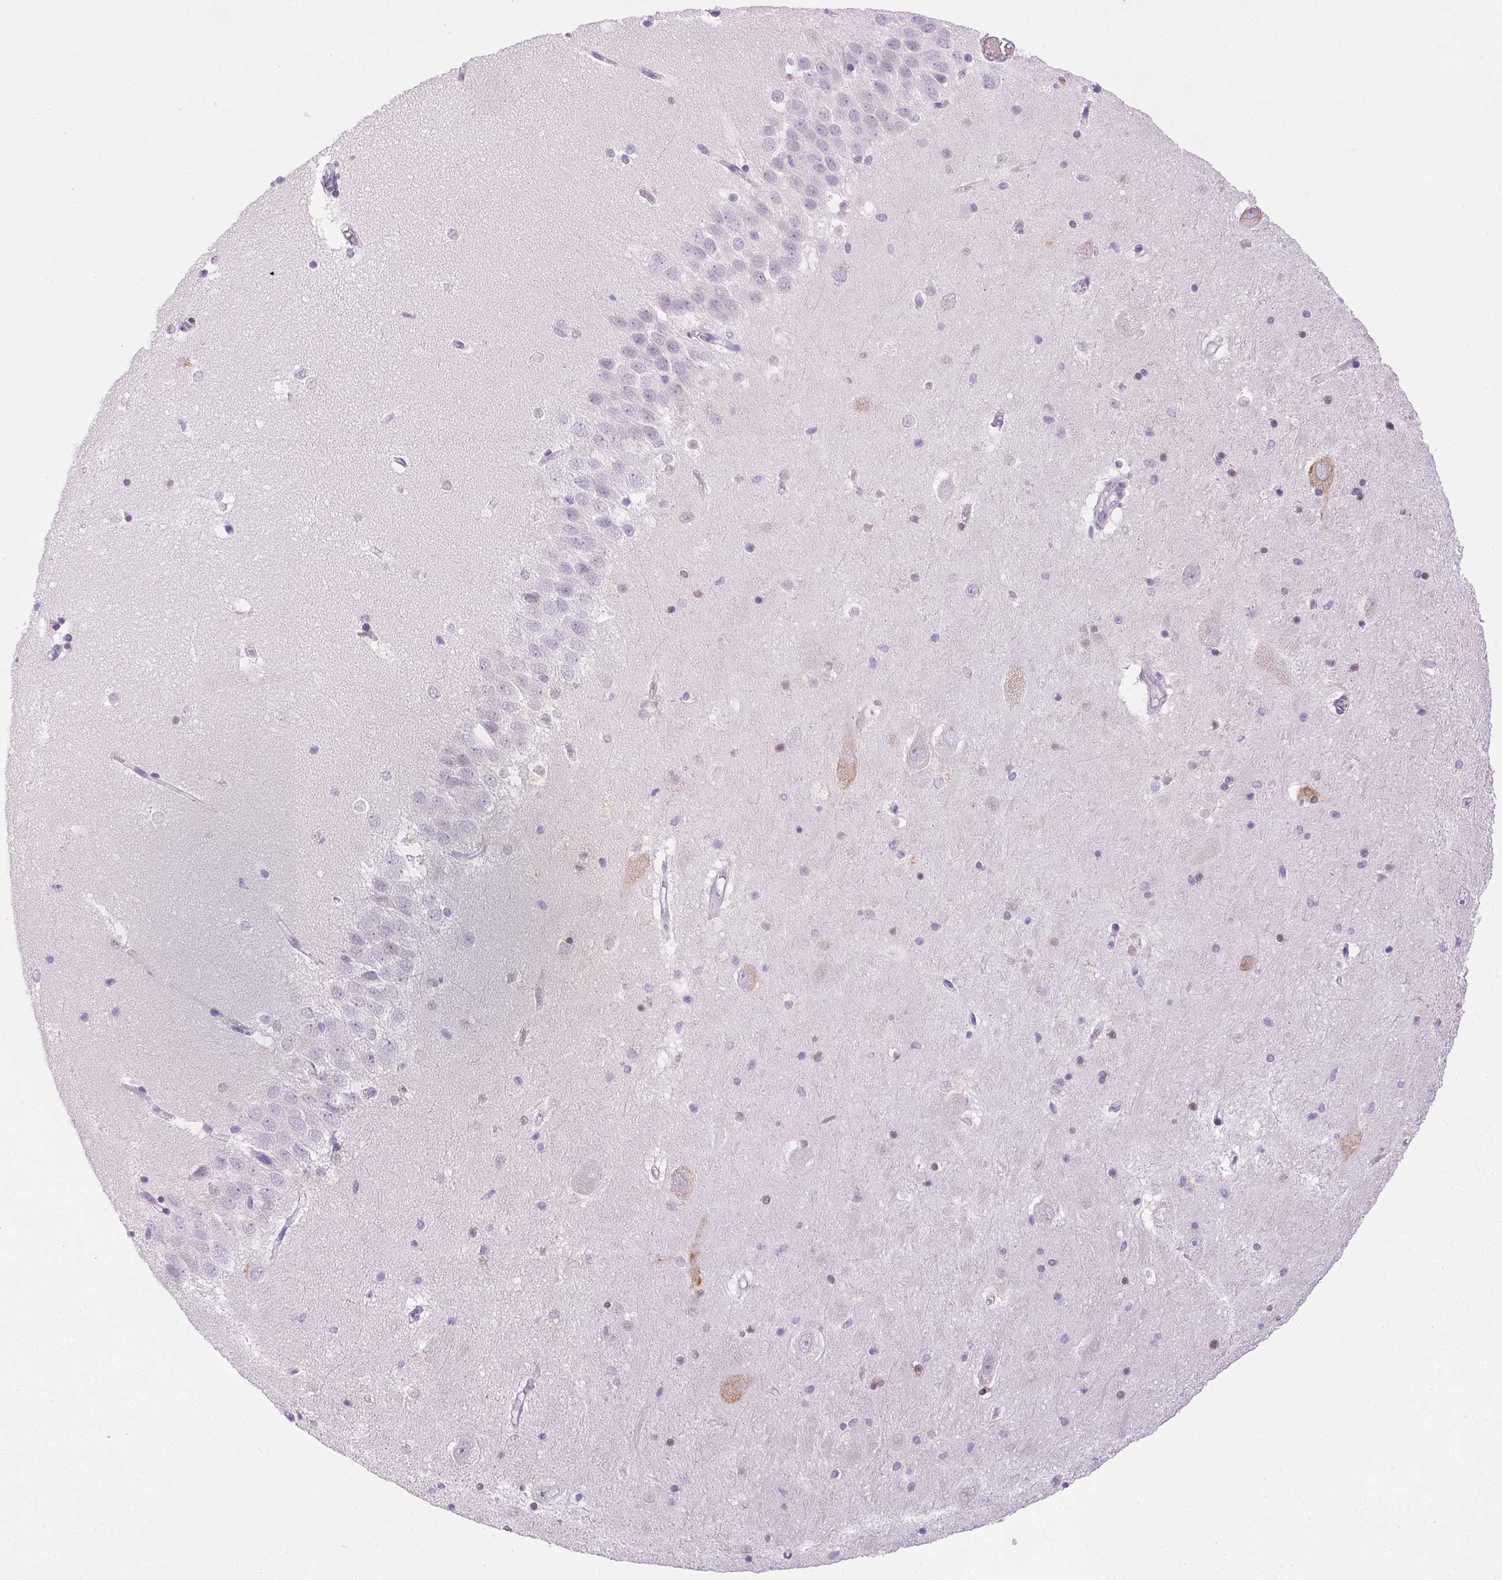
{"staining": {"intensity": "weak", "quantity": "<25%", "location": "cytoplasmic/membranous"}, "tissue": "hippocampus", "cell_type": "Glial cells", "image_type": "normal", "snomed": [{"axis": "morphology", "description": "Normal tissue, NOS"}, {"axis": "topography", "description": "Hippocampus"}], "caption": "A high-resolution photomicrograph shows IHC staining of unremarkable hippocampus, which shows no significant positivity in glial cells.", "gene": "EMX2", "patient": {"sex": "male", "age": 58}}